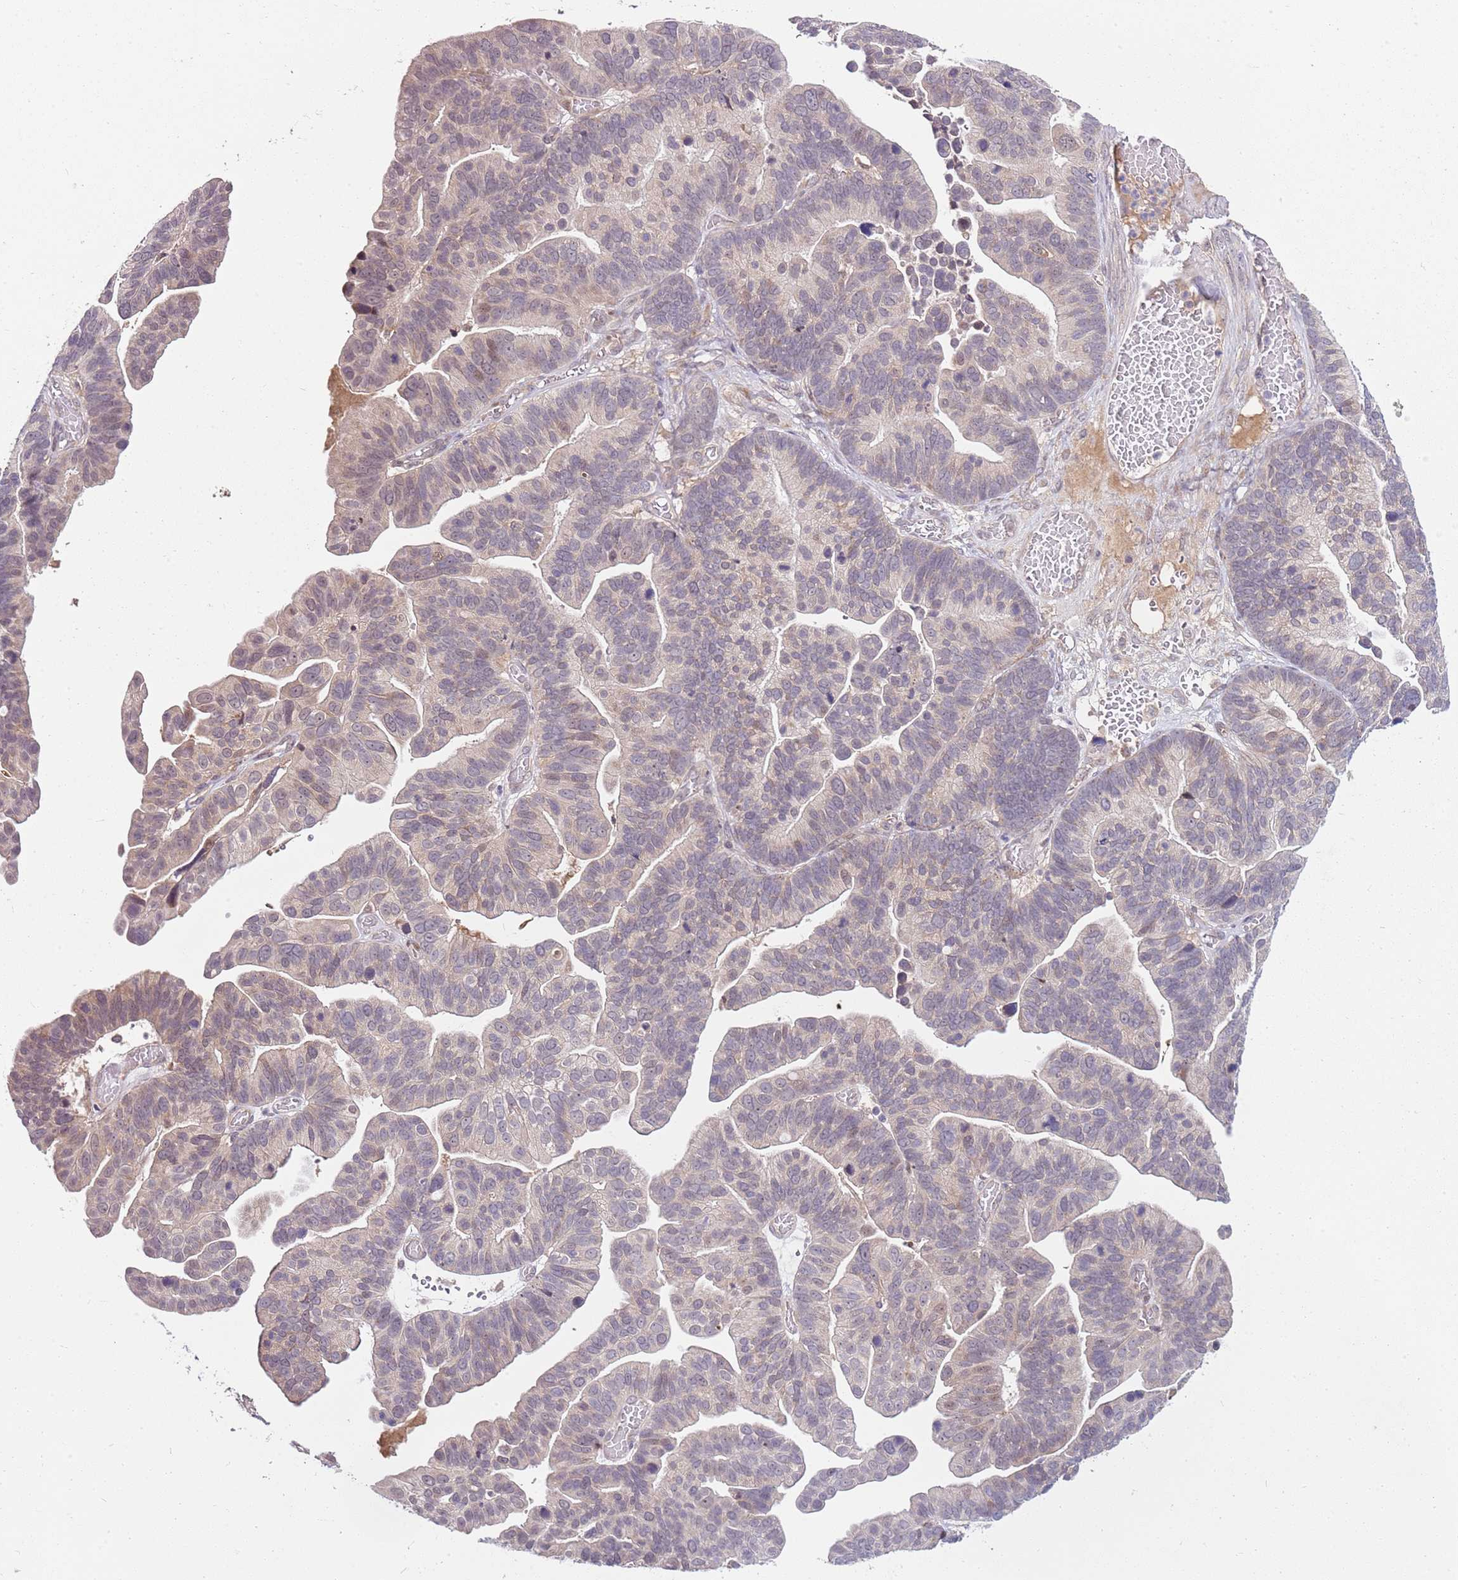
{"staining": {"intensity": "negative", "quantity": "none", "location": "none"}, "tissue": "ovarian cancer", "cell_type": "Tumor cells", "image_type": "cancer", "snomed": [{"axis": "morphology", "description": "Cystadenocarcinoma, serous, NOS"}, {"axis": "topography", "description": "Ovary"}], "caption": "An image of ovarian serous cystadenocarcinoma stained for a protein displays no brown staining in tumor cells.", "gene": "FBXL22", "patient": {"sex": "female", "age": 56}}